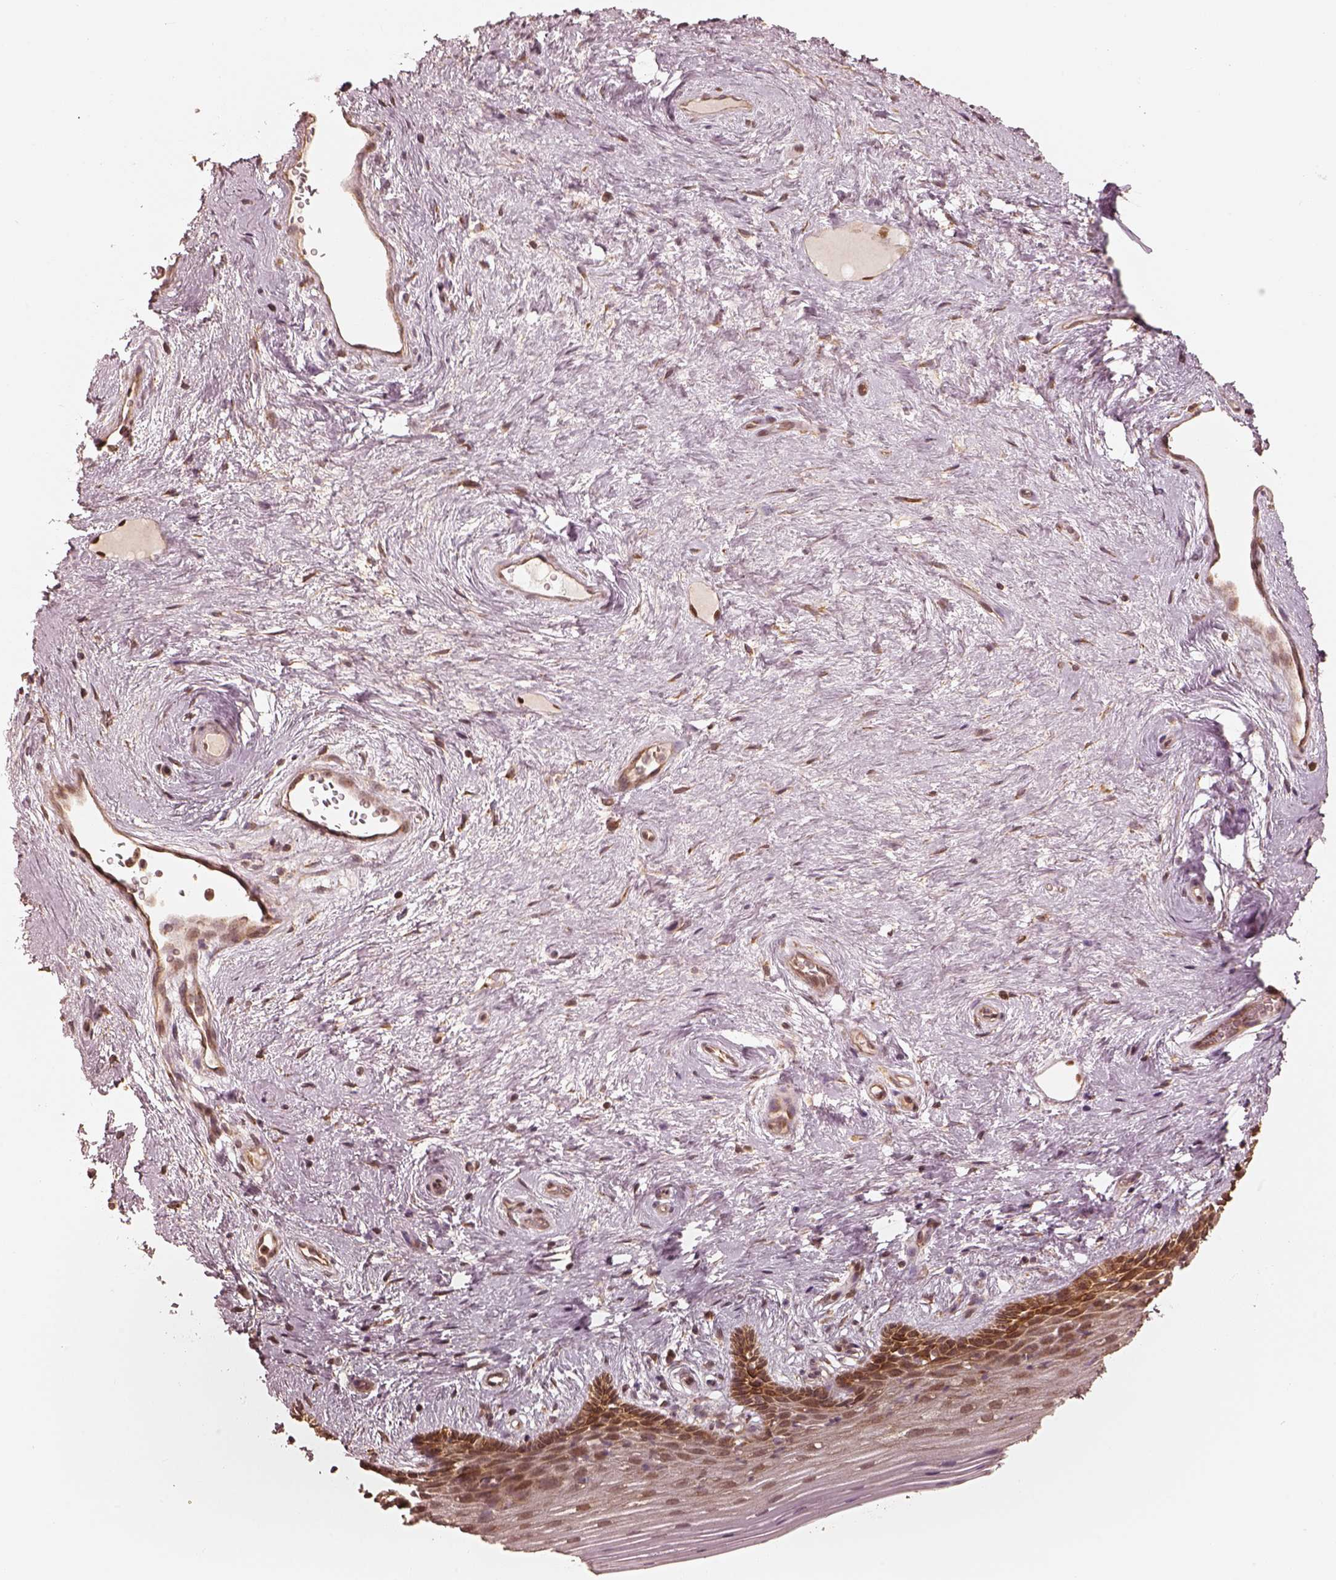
{"staining": {"intensity": "strong", "quantity": ">75%", "location": "cytoplasmic/membranous"}, "tissue": "vagina", "cell_type": "Squamous epithelial cells", "image_type": "normal", "snomed": [{"axis": "morphology", "description": "Normal tissue, NOS"}, {"axis": "topography", "description": "Vagina"}], "caption": "A high-resolution micrograph shows IHC staining of unremarkable vagina, which reveals strong cytoplasmic/membranous expression in approximately >75% of squamous epithelial cells. Using DAB (3,3'-diaminobenzidine) (brown) and hematoxylin (blue) stains, captured at high magnification using brightfield microscopy.", "gene": "DNAJC25", "patient": {"sex": "female", "age": 45}}